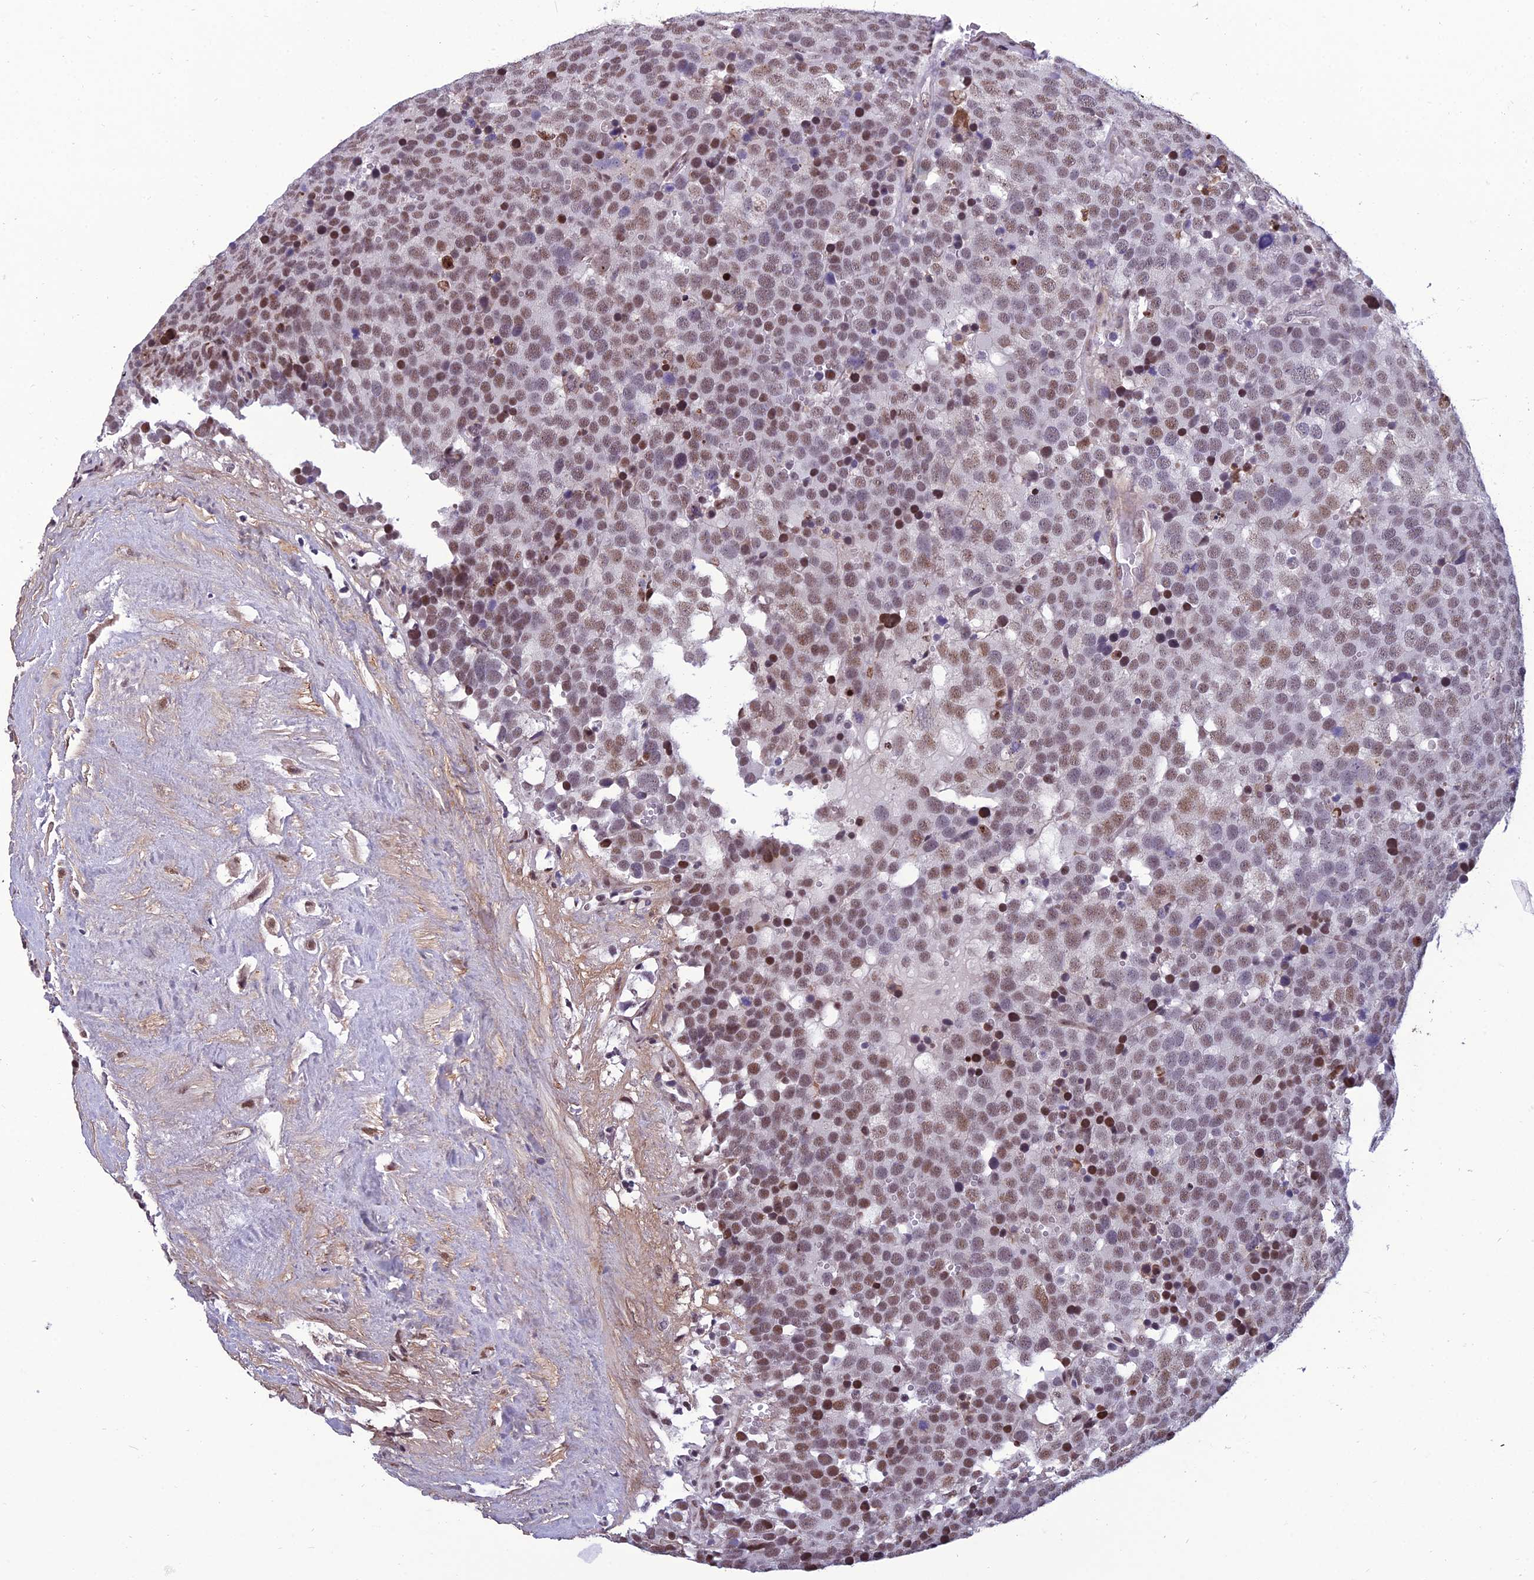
{"staining": {"intensity": "moderate", "quantity": ">75%", "location": "nuclear"}, "tissue": "testis cancer", "cell_type": "Tumor cells", "image_type": "cancer", "snomed": [{"axis": "morphology", "description": "Seminoma, NOS"}, {"axis": "topography", "description": "Testis"}], "caption": "IHC staining of seminoma (testis), which displays medium levels of moderate nuclear staining in approximately >75% of tumor cells indicating moderate nuclear protein staining. The staining was performed using DAB (brown) for protein detection and nuclei were counterstained in hematoxylin (blue).", "gene": "RSRC1", "patient": {"sex": "male", "age": 71}}